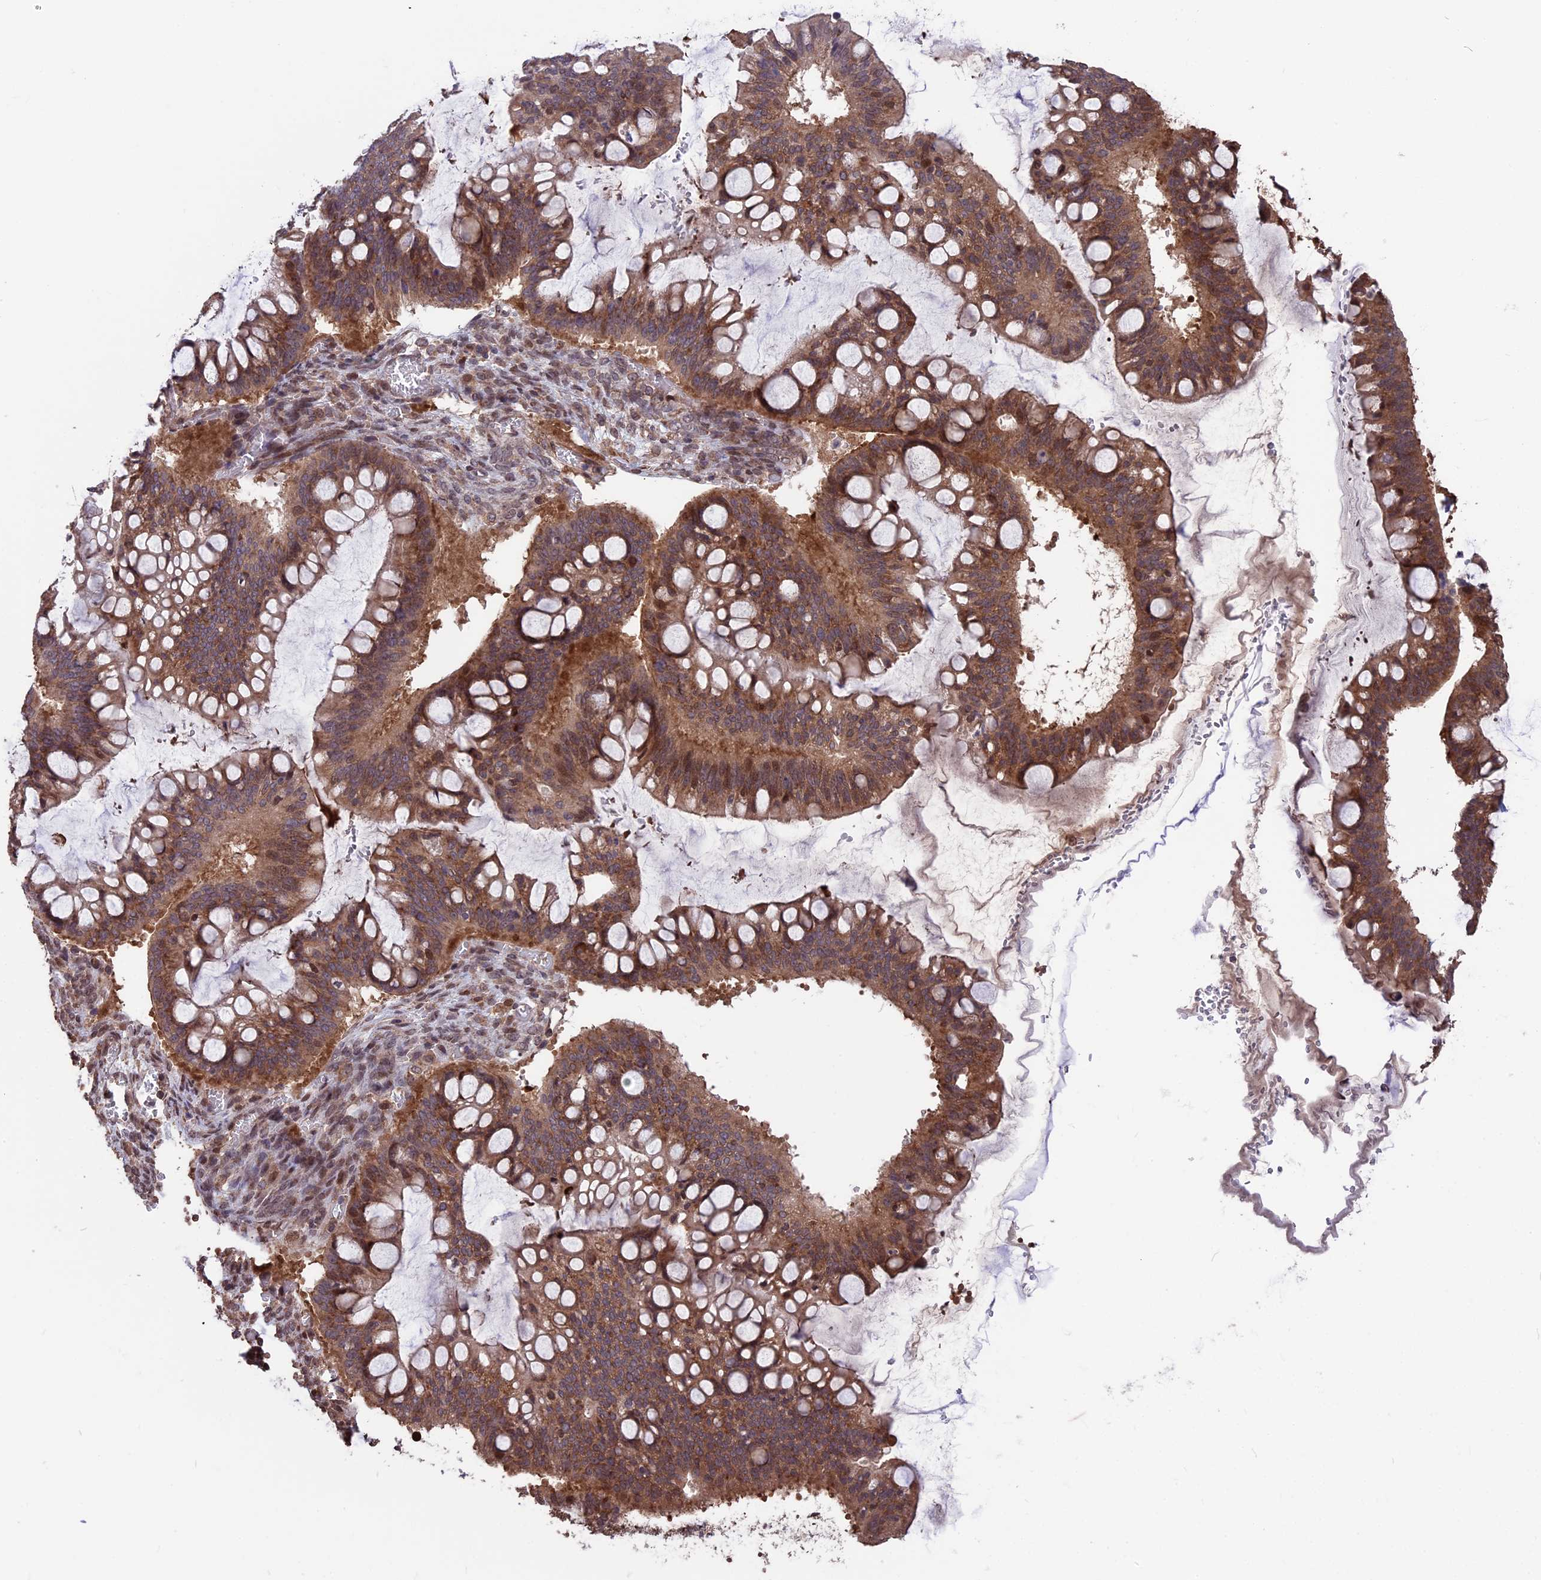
{"staining": {"intensity": "moderate", "quantity": ">75%", "location": "cytoplasmic/membranous"}, "tissue": "ovarian cancer", "cell_type": "Tumor cells", "image_type": "cancer", "snomed": [{"axis": "morphology", "description": "Cystadenocarcinoma, mucinous, NOS"}, {"axis": "topography", "description": "Ovary"}], "caption": "This histopathology image demonstrates immunohistochemistry staining of ovarian mucinous cystadenocarcinoma, with medium moderate cytoplasmic/membranous staining in approximately >75% of tumor cells.", "gene": "ZNF598", "patient": {"sex": "female", "age": 73}}